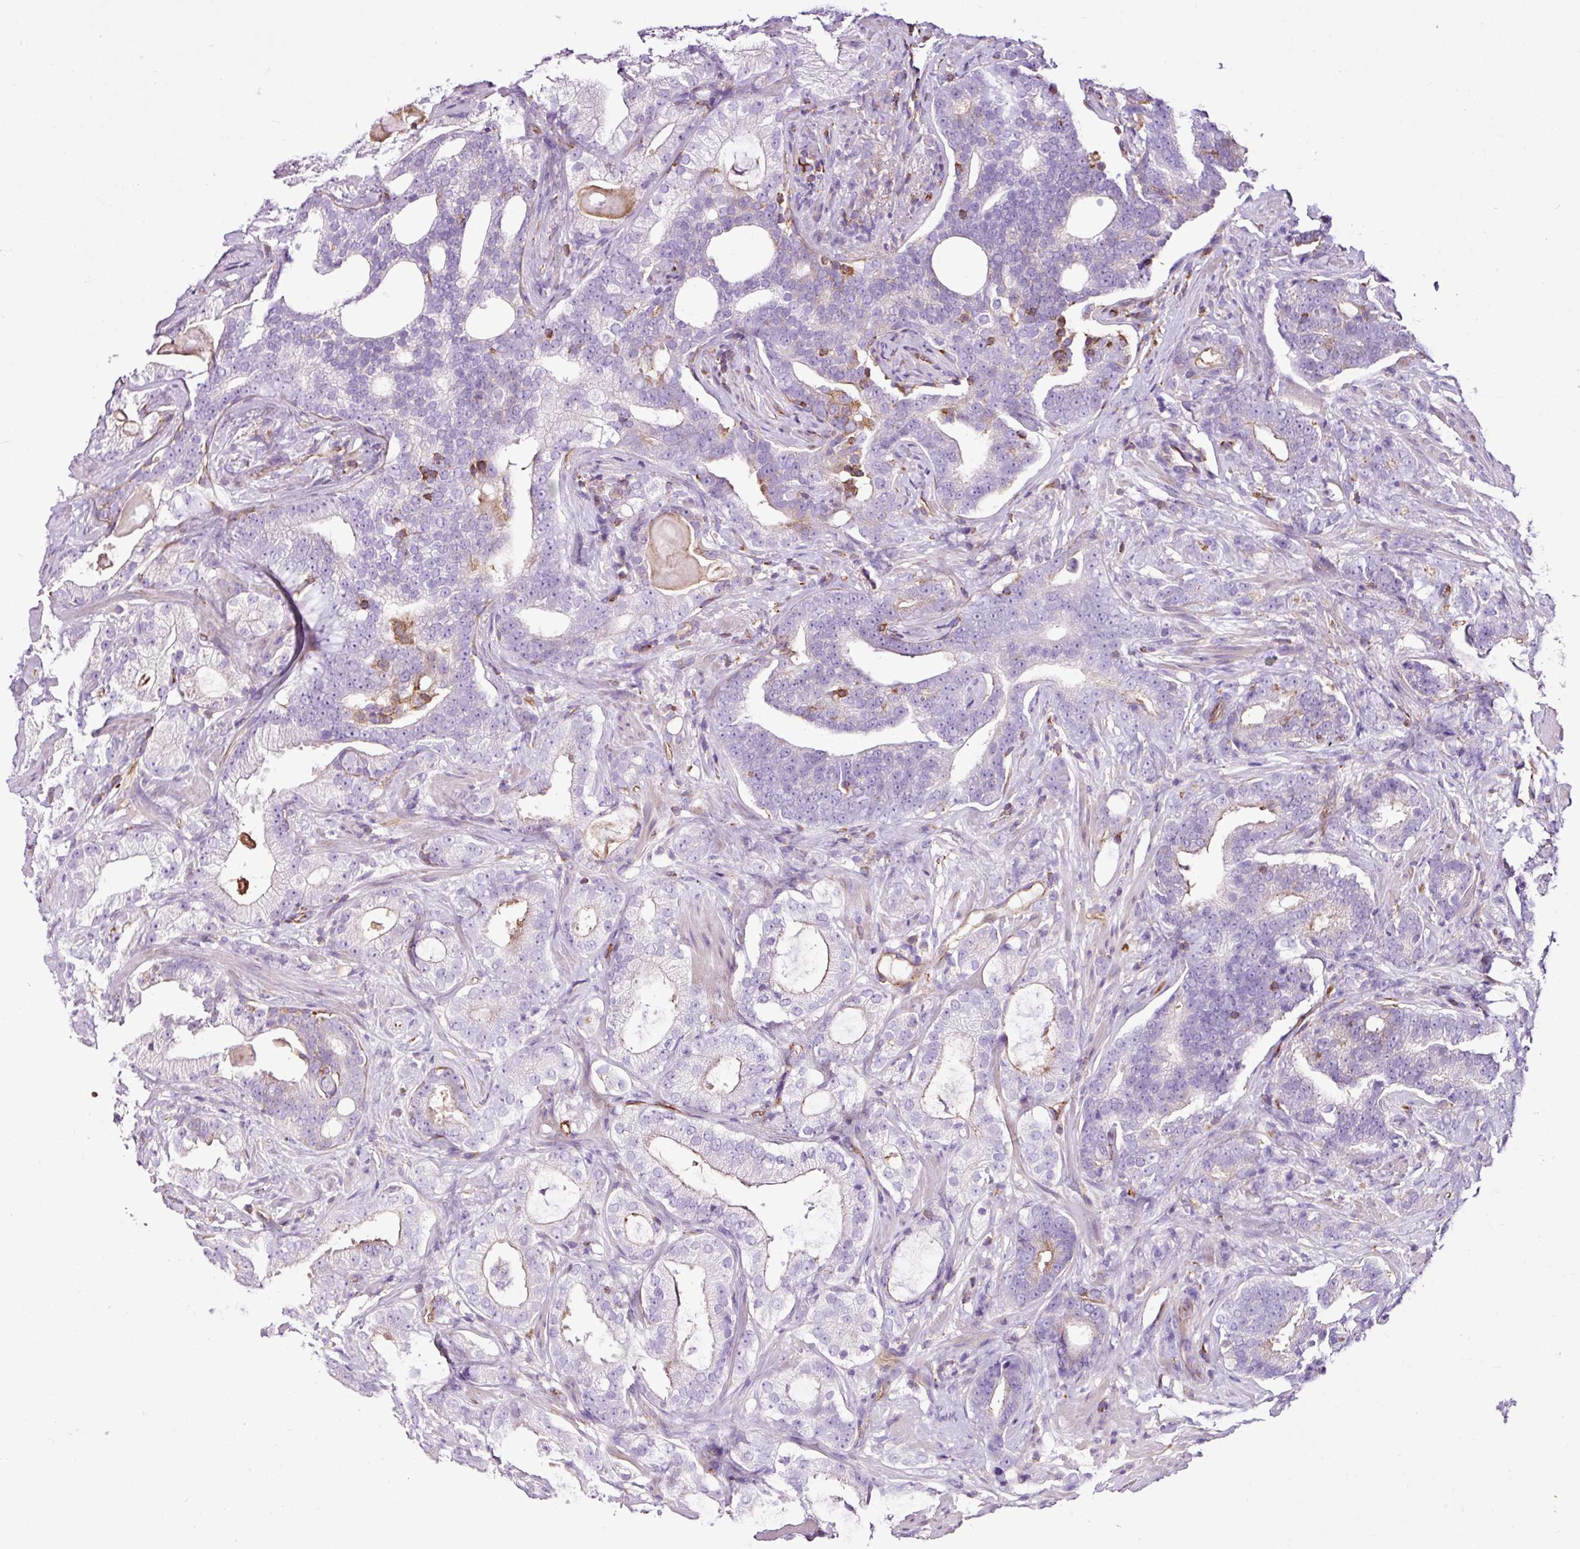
{"staining": {"intensity": "moderate", "quantity": "<25%", "location": "cytoplasmic/membranous"}, "tissue": "prostate cancer", "cell_type": "Tumor cells", "image_type": "cancer", "snomed": [{"axis": "morphology", "description": "Adenocarcinoma, High grade"}, {"axis": "topography", "description": "Prostate"}], "caption": "High-grade adenocarcinoma (prostate) stained with DAB (3,3'-diaminobenzidine) immunohistochemistry (IHC) demonstrates low levels of moderate cytoplasmic/membranous positivity in approximately <25% of tumor cells. The staining was performed using DAB, with brown indicating positive protein expression. Nuclei are stained blue with hematoxylin.", "gene": "EME2", "patient": {"sex": "male", "age": 64}}